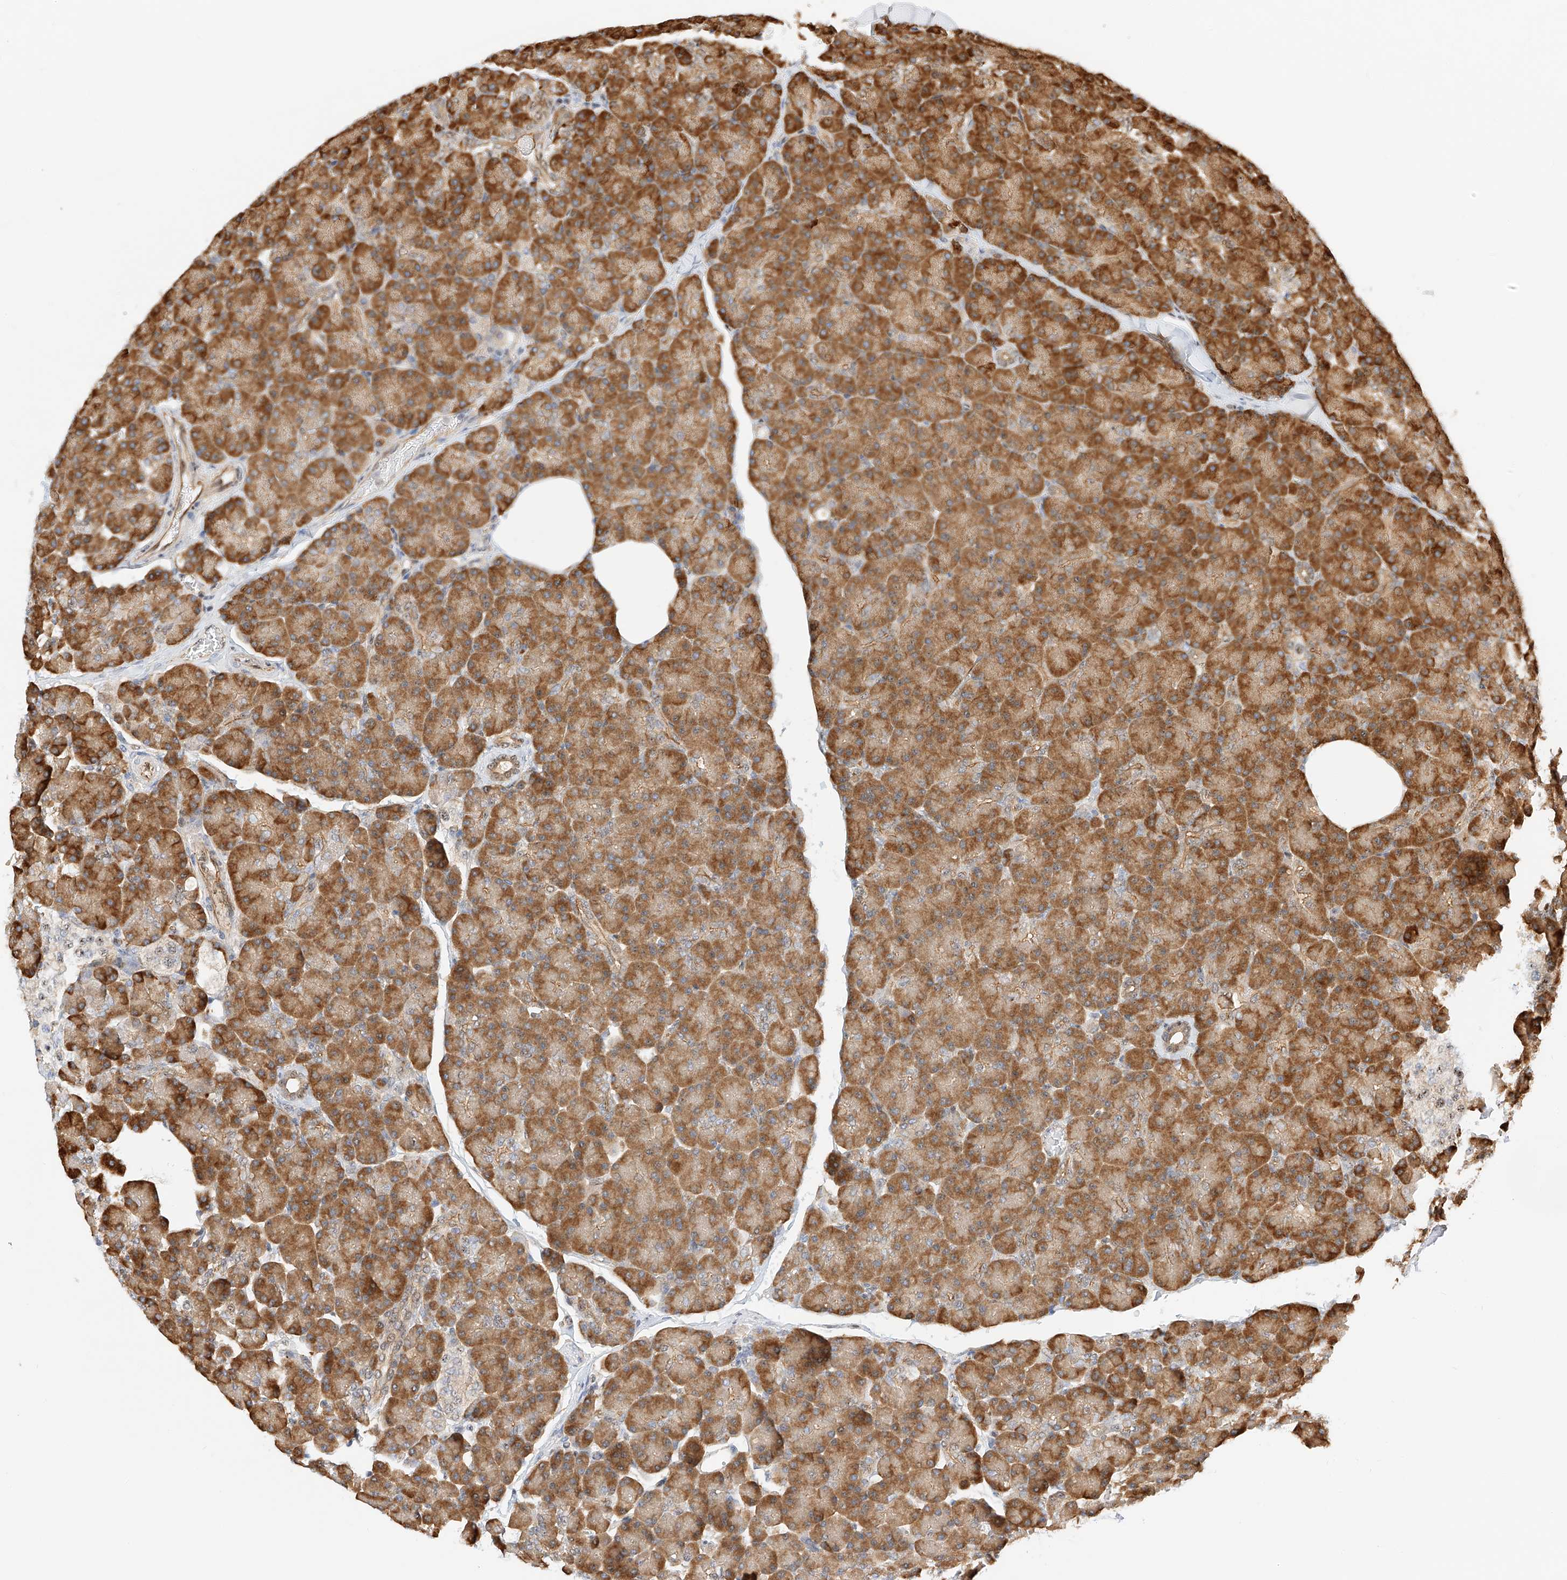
{"staining": {"intensity": "strong", "quantity": ">75%", "location": "cytoplasmic/membranous,nuclear"}, "tissue": "pancreas", "cell_type": "Exocrine glandular cells", "image_type": "normal", "snomed": [{"axis": "morphology", "description": "Normal tissue, NOS"}, {"axis": "topography", "description": "Pancreas"}], "caption": "IHC histopathology image of normal pancreas: human pancreas stained using immunohistochemistry displays high levels of strong protein expression localized specifically in the cytoplasmic/membranous,nuclear of exocrine glandular cells, appearing as a cytoplasmic/membranous,nuclear brown color.", "gene": "ATXN7L2", "patient": {"sex": "female", "age": 43}}